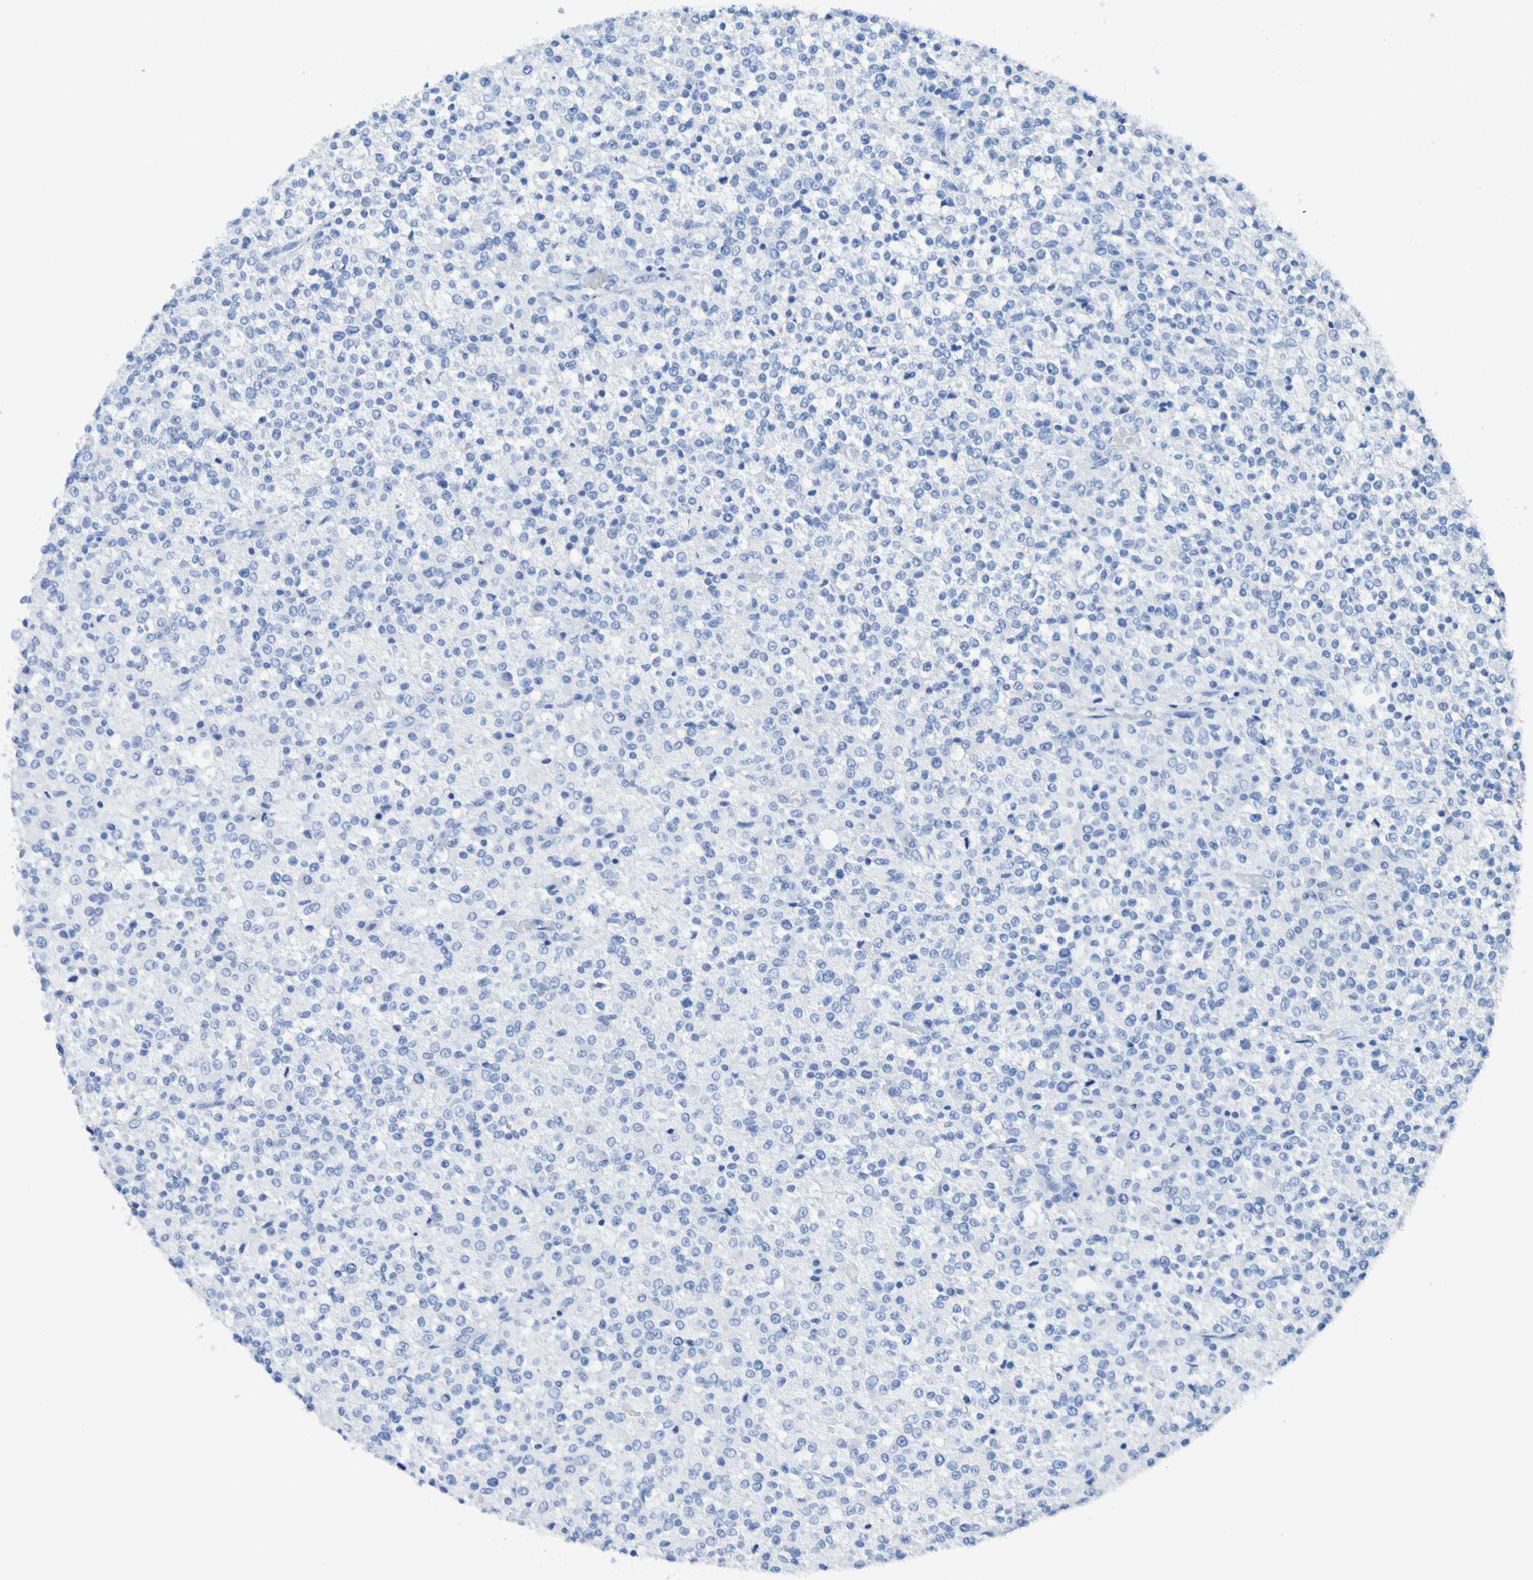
{"staining": {"intensity": "negative", "quantity": "none", "location": "none"}, "tissue": "testis cancer", "cell_type": "Tumor cells", "image_type": "cancer", "snomed": [{"axis": "morphology", "description": "Seminoma, NOS"}, {"axis": "topography", "description": "Testis"}], "caption": "Tumor cells show no significant protein positivity in testis cancer. (IHC, brightfield microscopy, high magnification).", "gene": "DPEP1", "patient": {"sex": "male", "age": 59}}